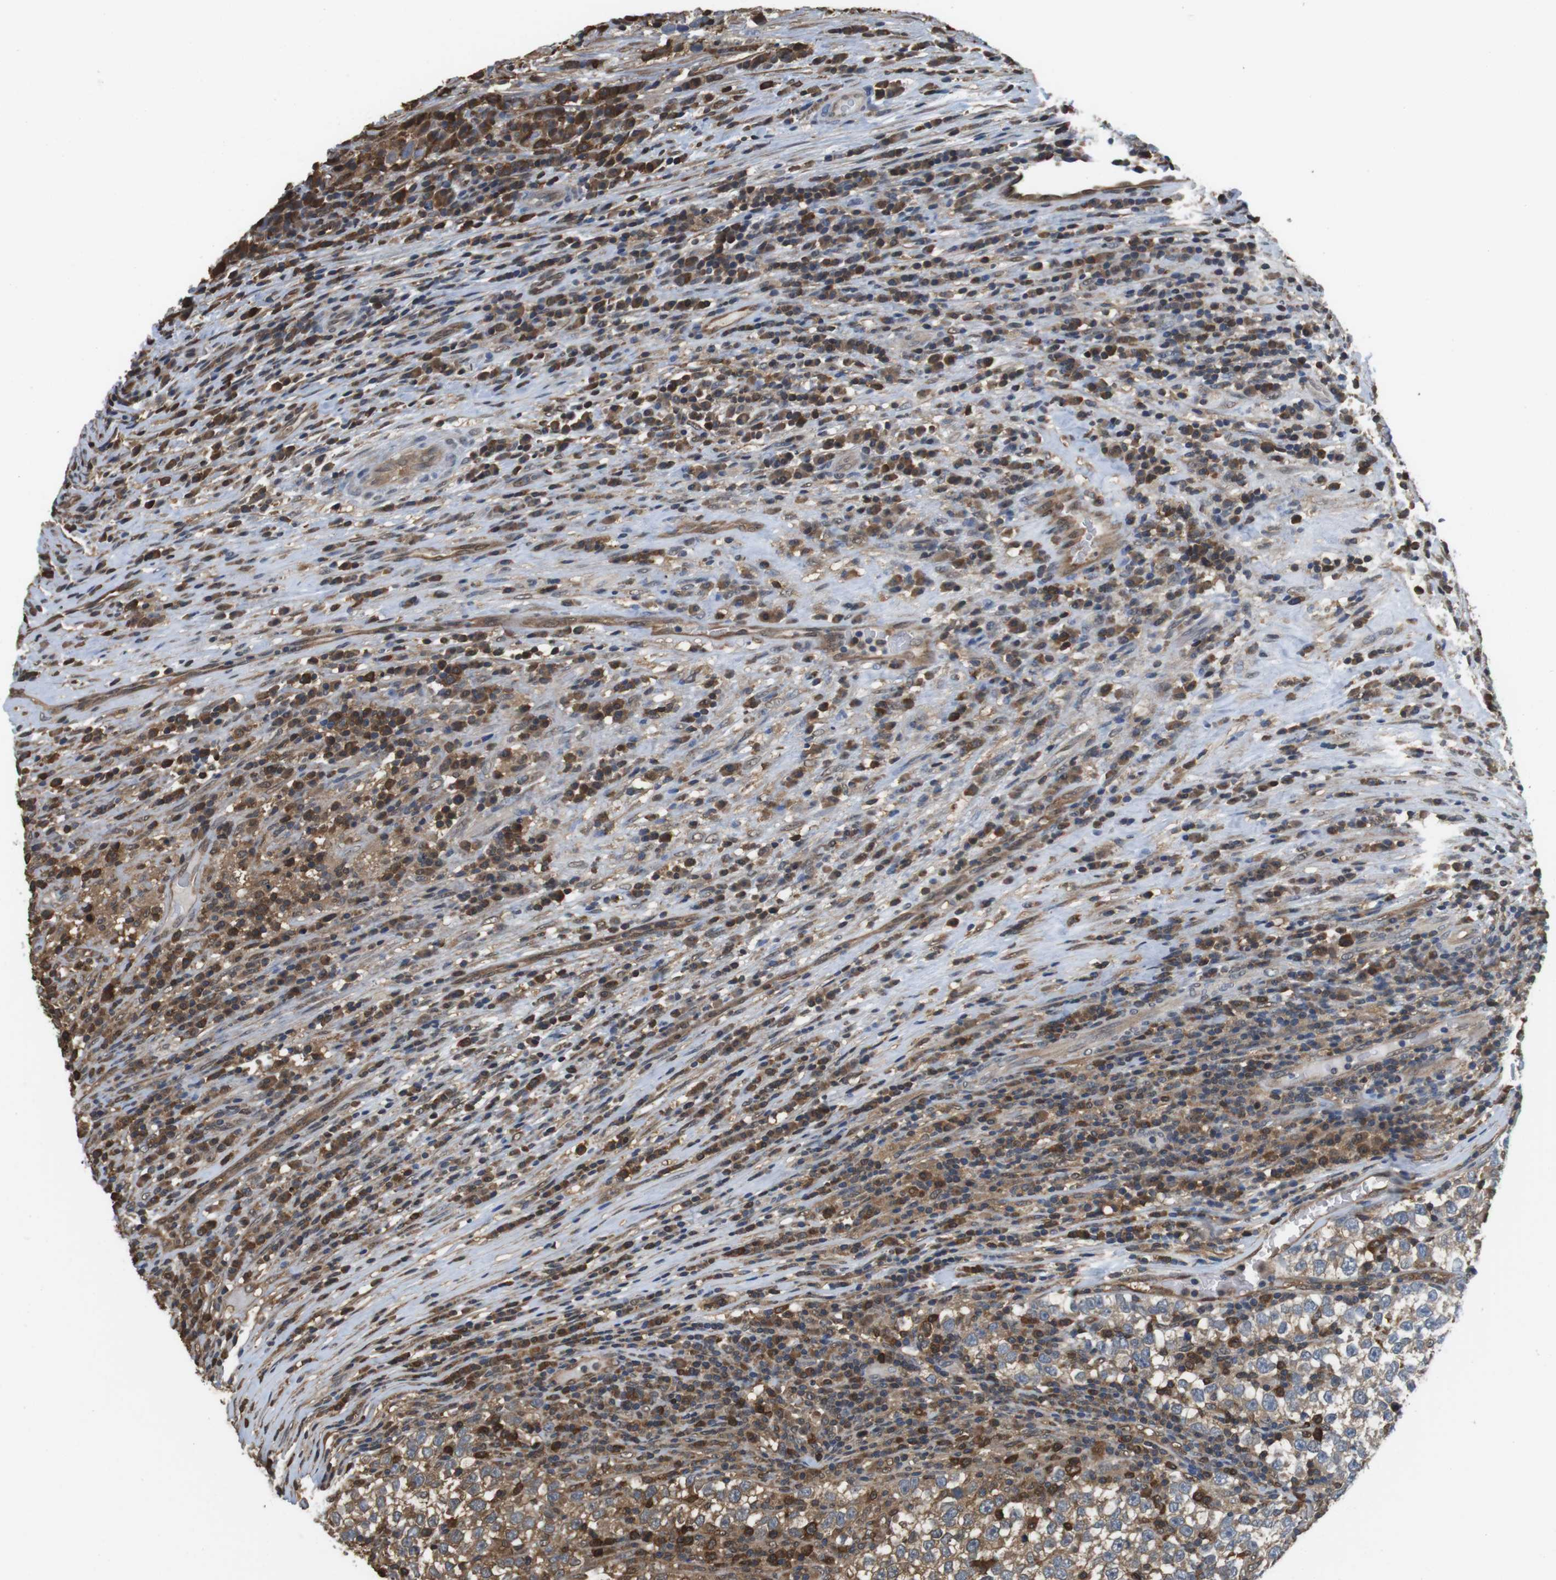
{"staining": {"intensity": "weak", "quantity": "25%-75%", "location": "cytoplasmic/membranous"}, "tissue": "testis cancer", "cell_type": "Tumor cells", "image_type": "cancer", "snomed": [{"axis": "morphology", "description": "Normal tissue, NOS"}, {"axis": "morphology", "description": "Seminoma, NOS"}, {"axis": "topography", "description": "Testis"}], "caption": "Protein staining by IHC reveals weak cytoplasmic/membranous expression in about 25%-75% of tumor cells in testis cancer. The staining was performed using DAB (3,3'-diaminobenzidine), with brown indicating positive protein expression. Nuclei are stained blue with hematoxylin.", "gene": "LDHA", "patient": {"sex": "male", "age": 43}}